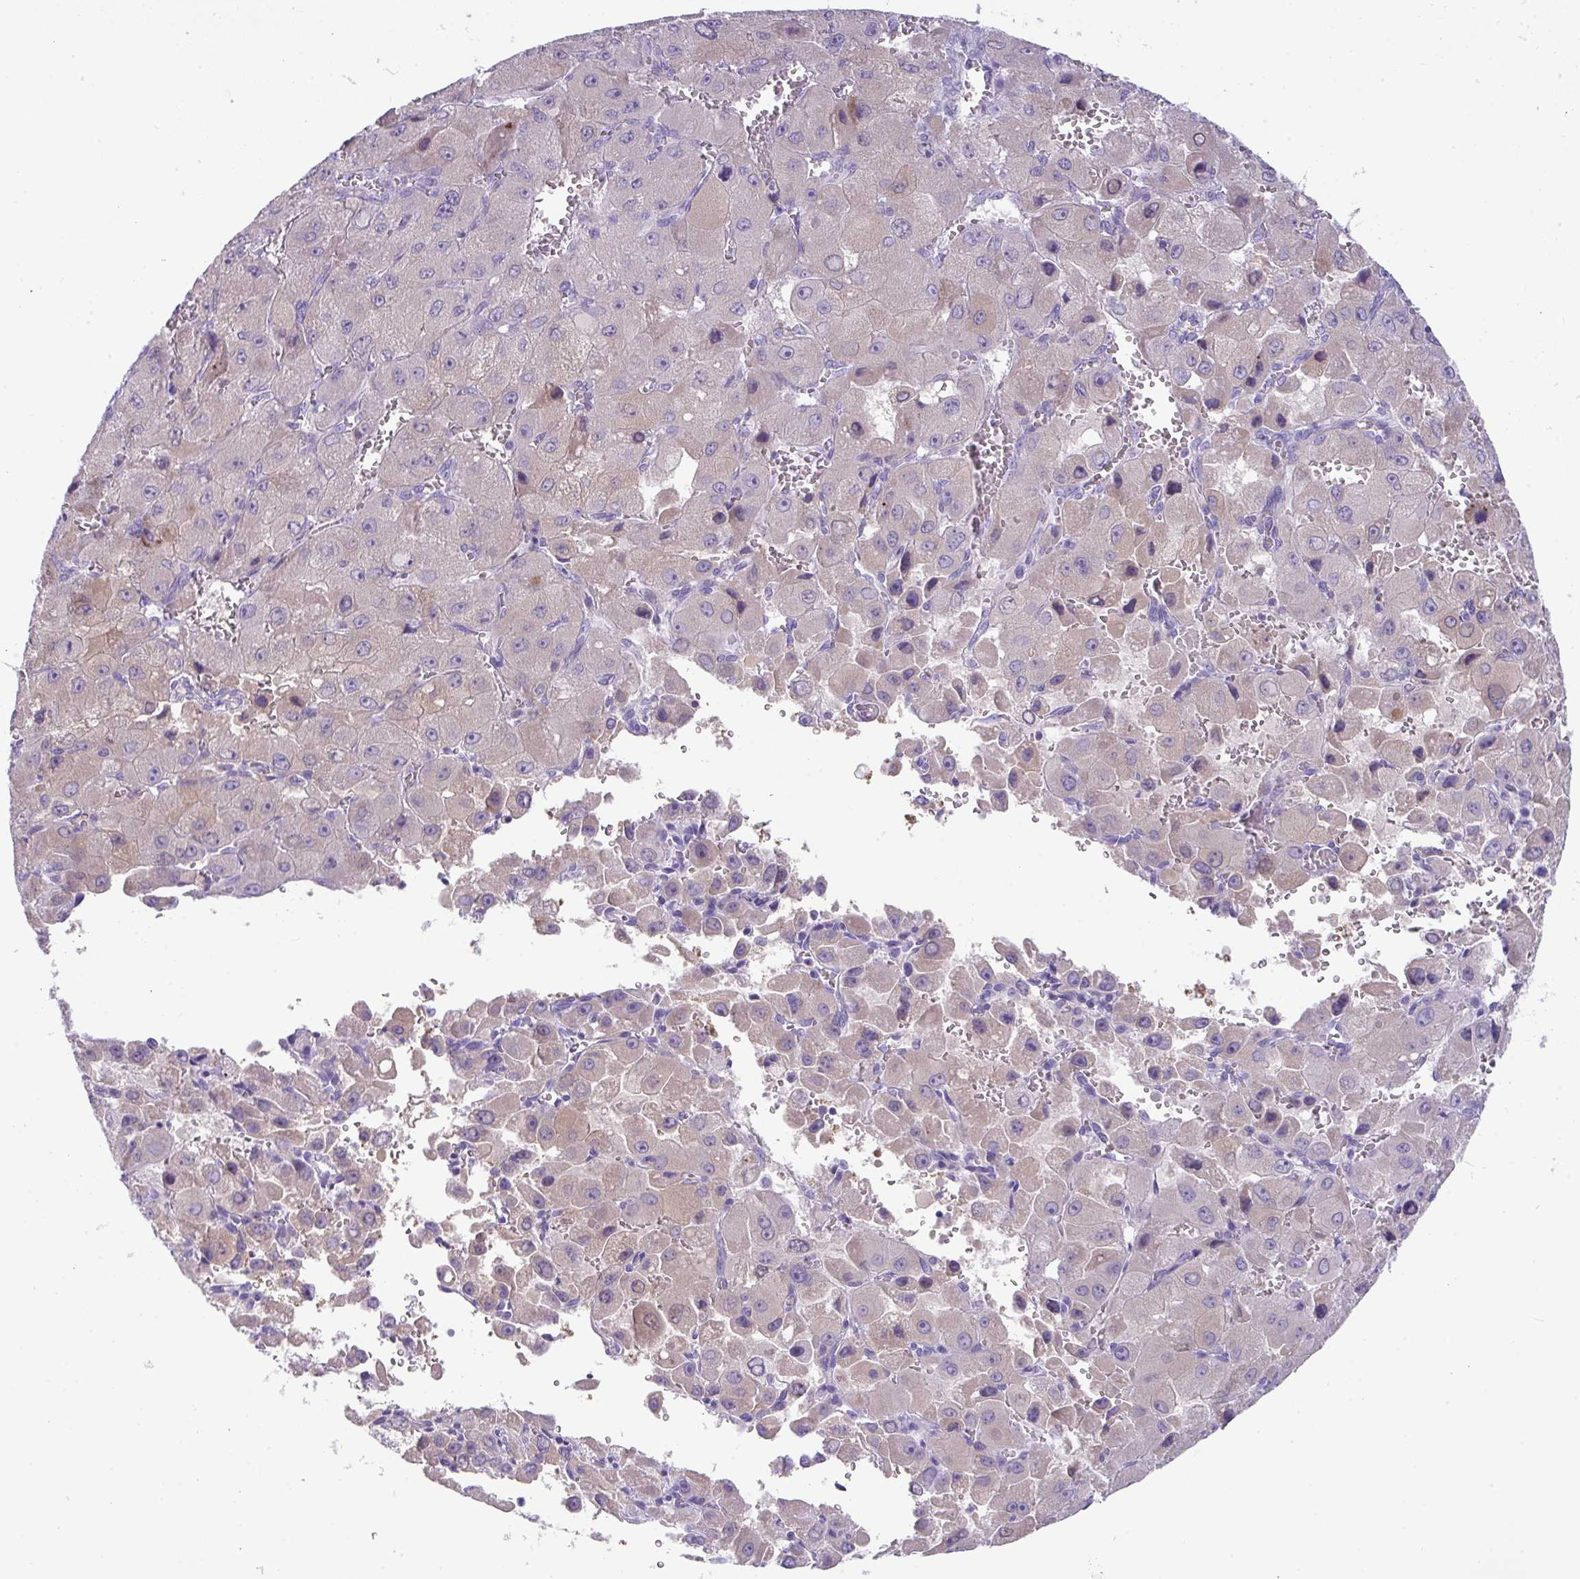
{"staining": {"intensity": "weak", "quantity": "<25%", "location": "cytoplasmic/membranous"}, "tissue": "liver cancer", "cell_type": "Tumor cells", "image_type": "cancer", "snomed": [{"axis": "morphology", "description": "Carcinoma, Hepatocellular, NOS"}, {"axis": "topography", "description": "Liver"}], "caption": "IHC micrograph of neoplastic tissue: human liver cancer stained with DAB shows no significant protein positivity in tumor cells. (DAB (3,3'-diaminobenzidine) immunohistochemistry (IHC), high magnification).", "gene": "PLA2G12B", "patient": {"sex": "male", "age": 27}}